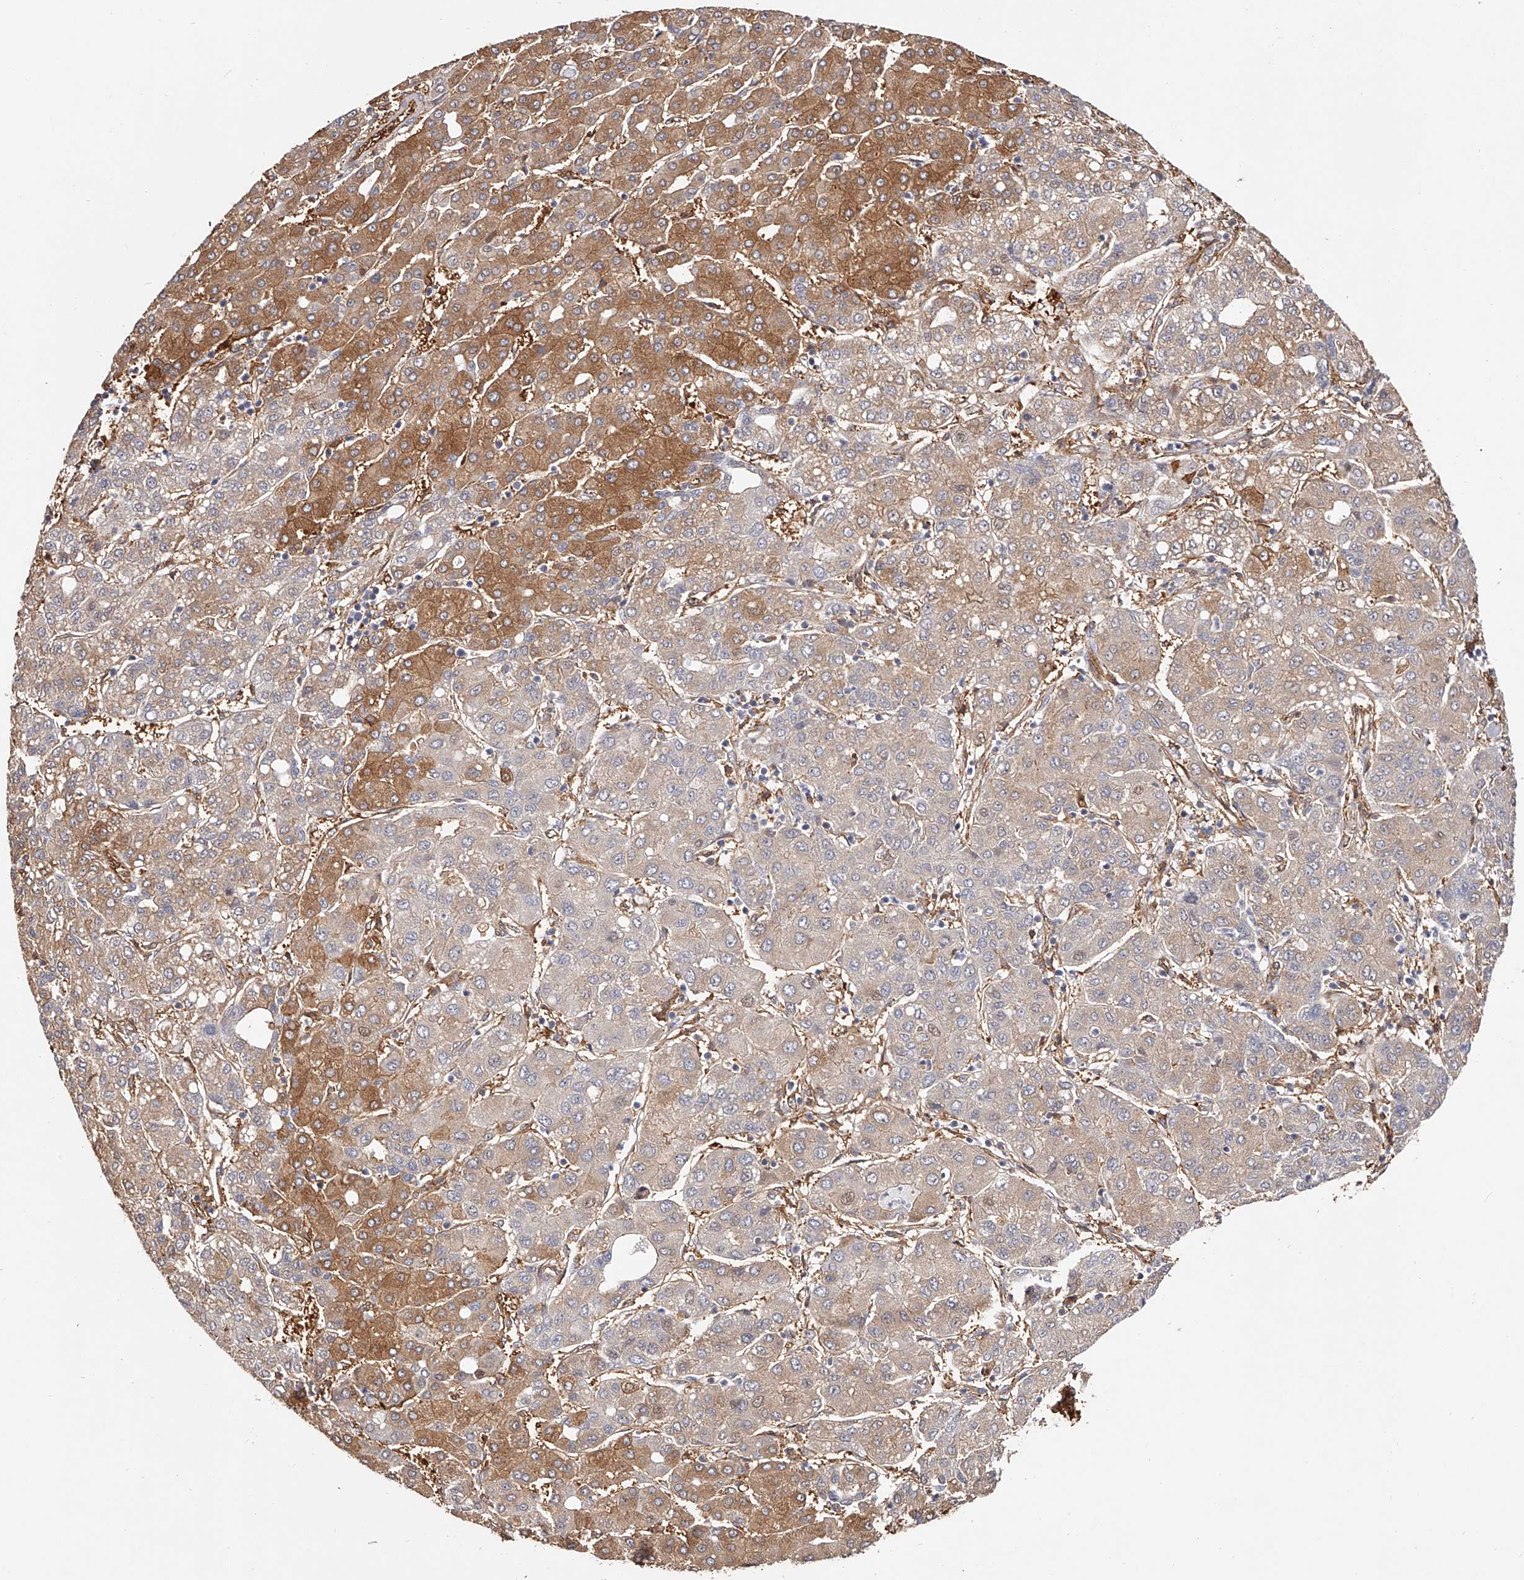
{"staining": {"intensity": "moderate", "quantity": "25%-75%", "location": "cytoplasmic/membranous"}, "tissue": "liver cancer", "cell_type": "Tumor cells", "image_type": "cancer", "snomed": [{"axis": "morphology", "description": "Carcinoma, Hepatocellular, NOS"}, {"axis": "topography", "description": "Liver"}], "caption": "High-magnification brightfield microscopy of liver cancer (hepatocellular carcinoma) stained with DAB (brown) and counterstained with hematoxylin (blue). tumor cells exhibit moderate cytoplasmic/membranous positivity is seen in about25%-75% of cells. The protein of interest is shown in brown color, while the nuclei are stained blue.", "gene": "LAP3", "patient": {"sex": "male", "age": 65}}